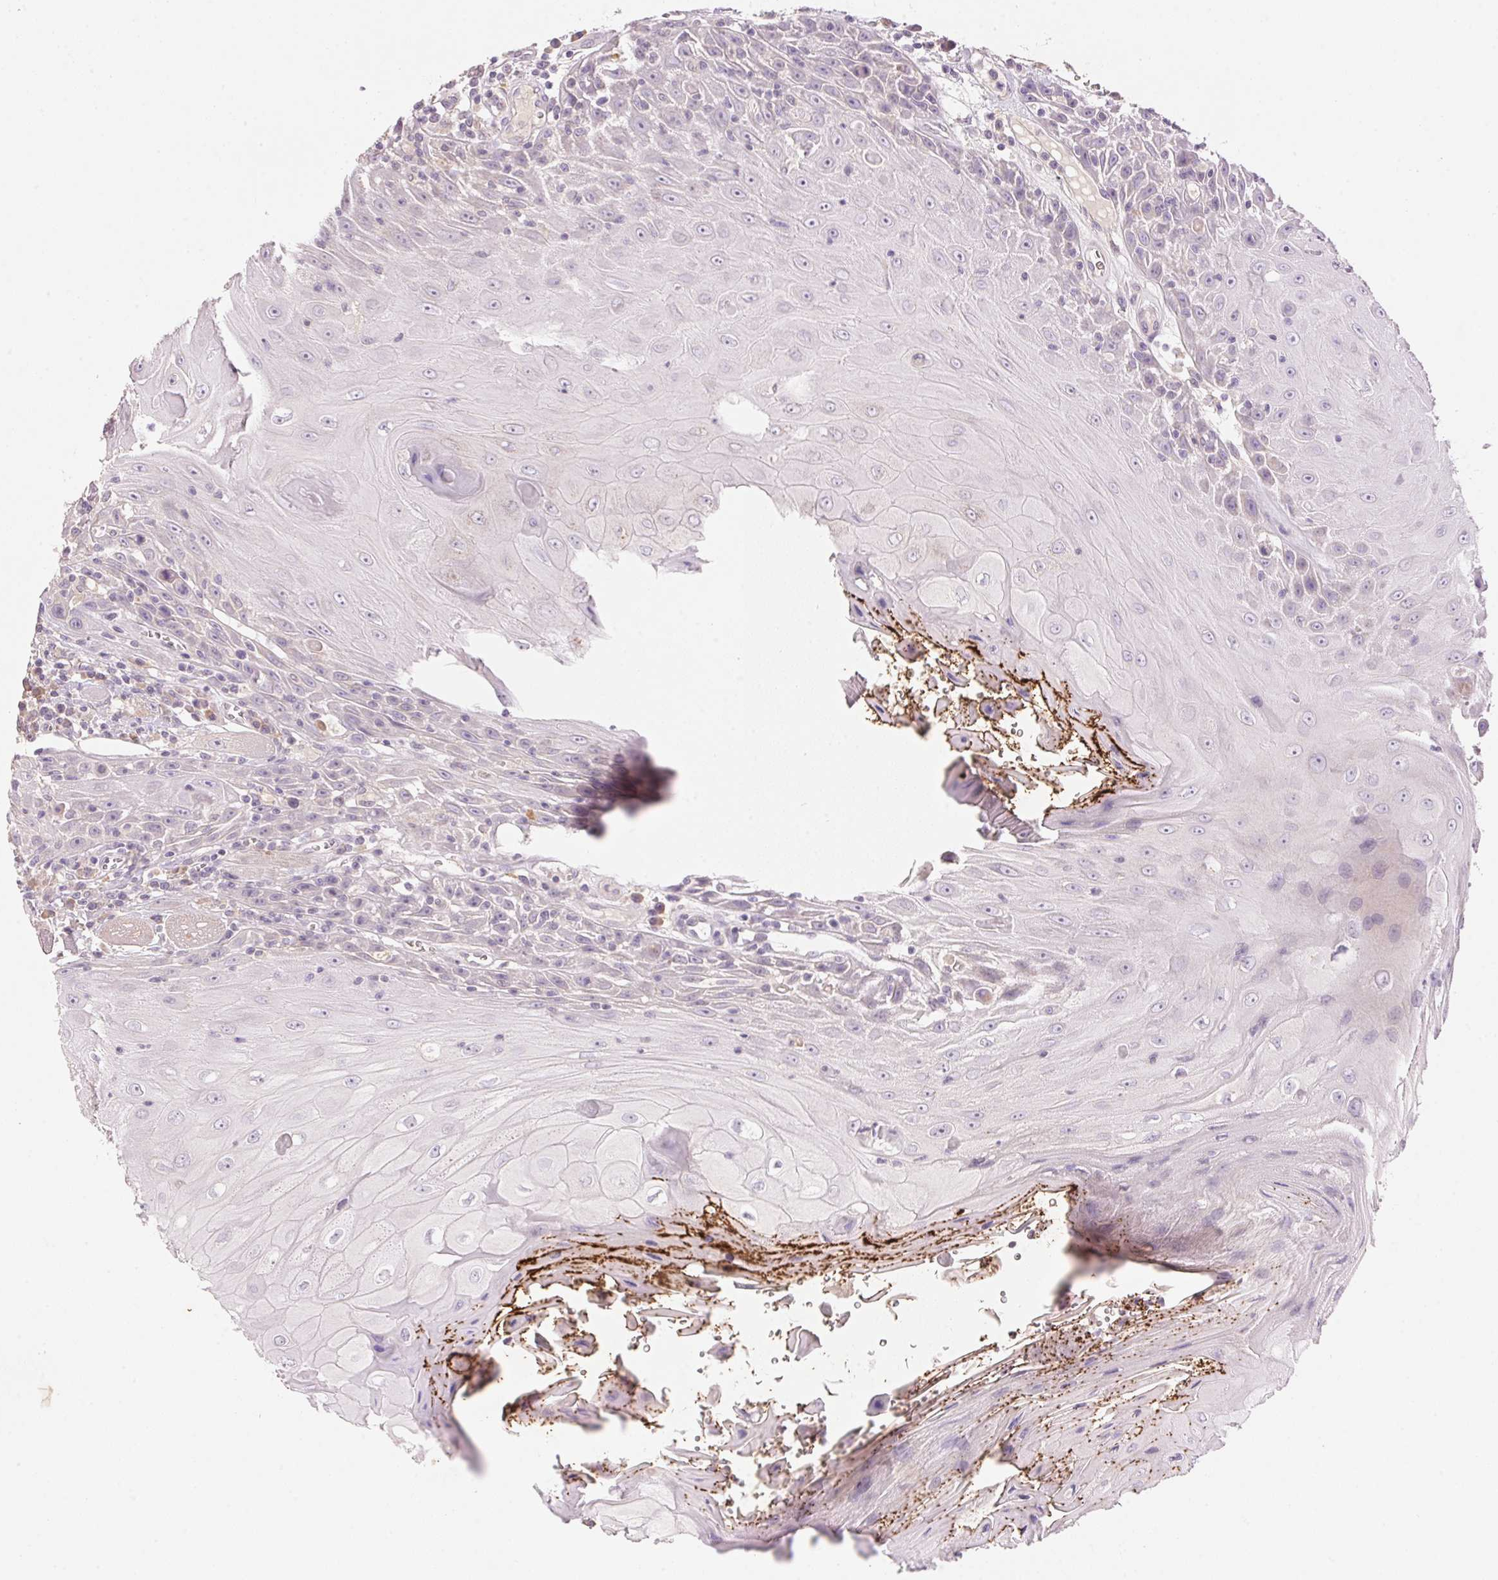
{"staining": {"intensity": "negative", "quantity": "none", "location": "none"}, "tissue": "head and neck cancer", "cell_type": "Tumor cells", "image_type": "cancer", "snomed": [{"axis": "morphology", "description": "Normal tissue, NOS"}, {"axis": "morphology", "description": "Squamous cell carcinoma, NOS"}, {"axis": "topography", "description": "Oral tissue"}, {"axis": "topography", "description": "Head-Neck"}], "caption": "Tumor cells are negative for brown protein staining in head and neck squamous cell carcinoma.", "gene": "LYZL6", "patient": {"sex": "male", "age": 52}}